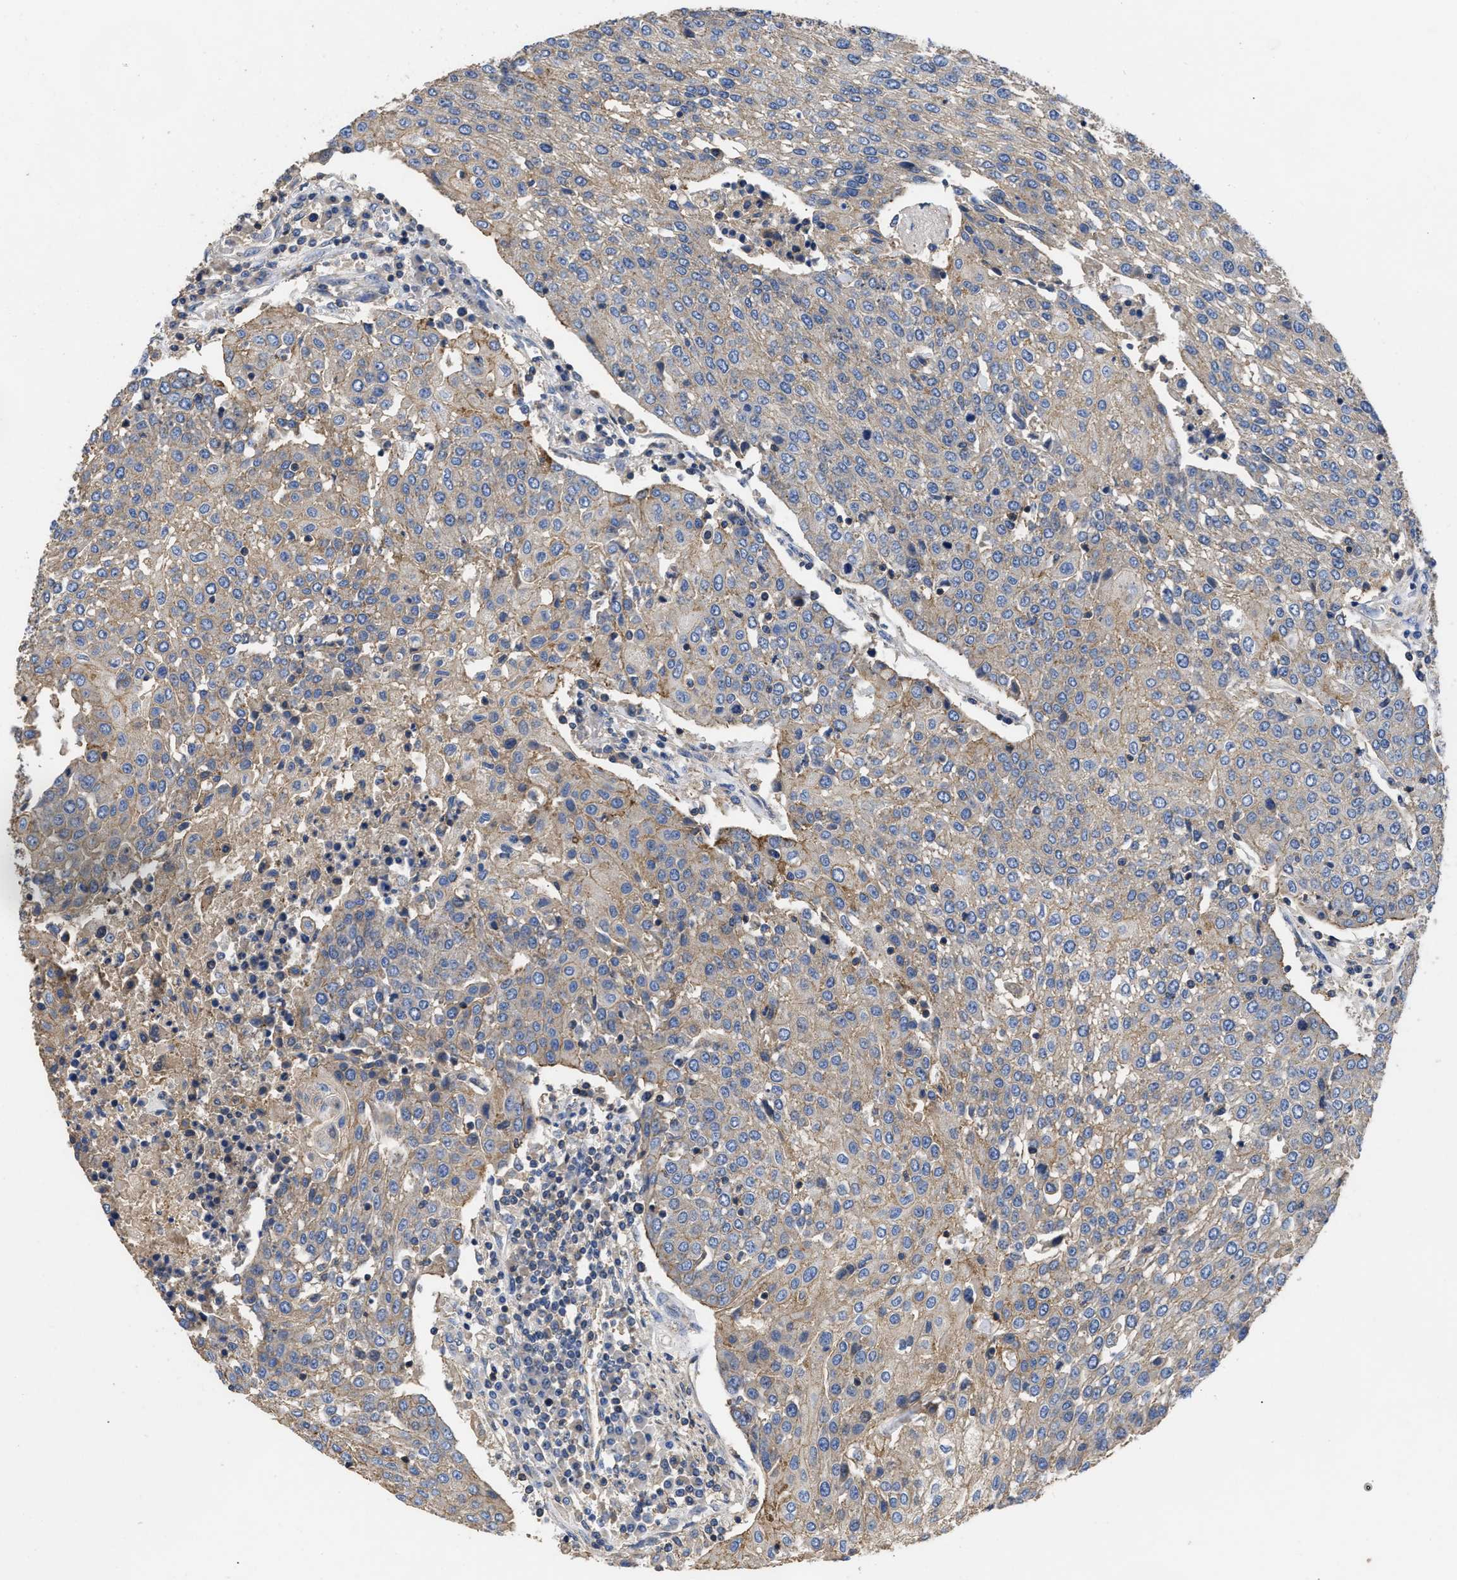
{"staining": {"intensity": "weak", "quantity": "25%-75%", "location": "cytoplasmic/membranous"}, "tissue": "urothelial cancer", "cell_type": "Tumor cells", "image_type": "cancer", "snomed": [{"axis": "morphology", "description": "Urothelial carcinoma, High grade"}, {"axis": "topography", "description": "Urinary bladder"}], "caption": "IHC (DAB (3,3'-diaminobenzidine)) staining of human high-grade urothelial carcinoma shows weak cytoplasmic/membranous protein expression in approximately 25%-75% of tumor cells.", "gene": "USP4", "patient": {"sex": "female", "age": 85}}